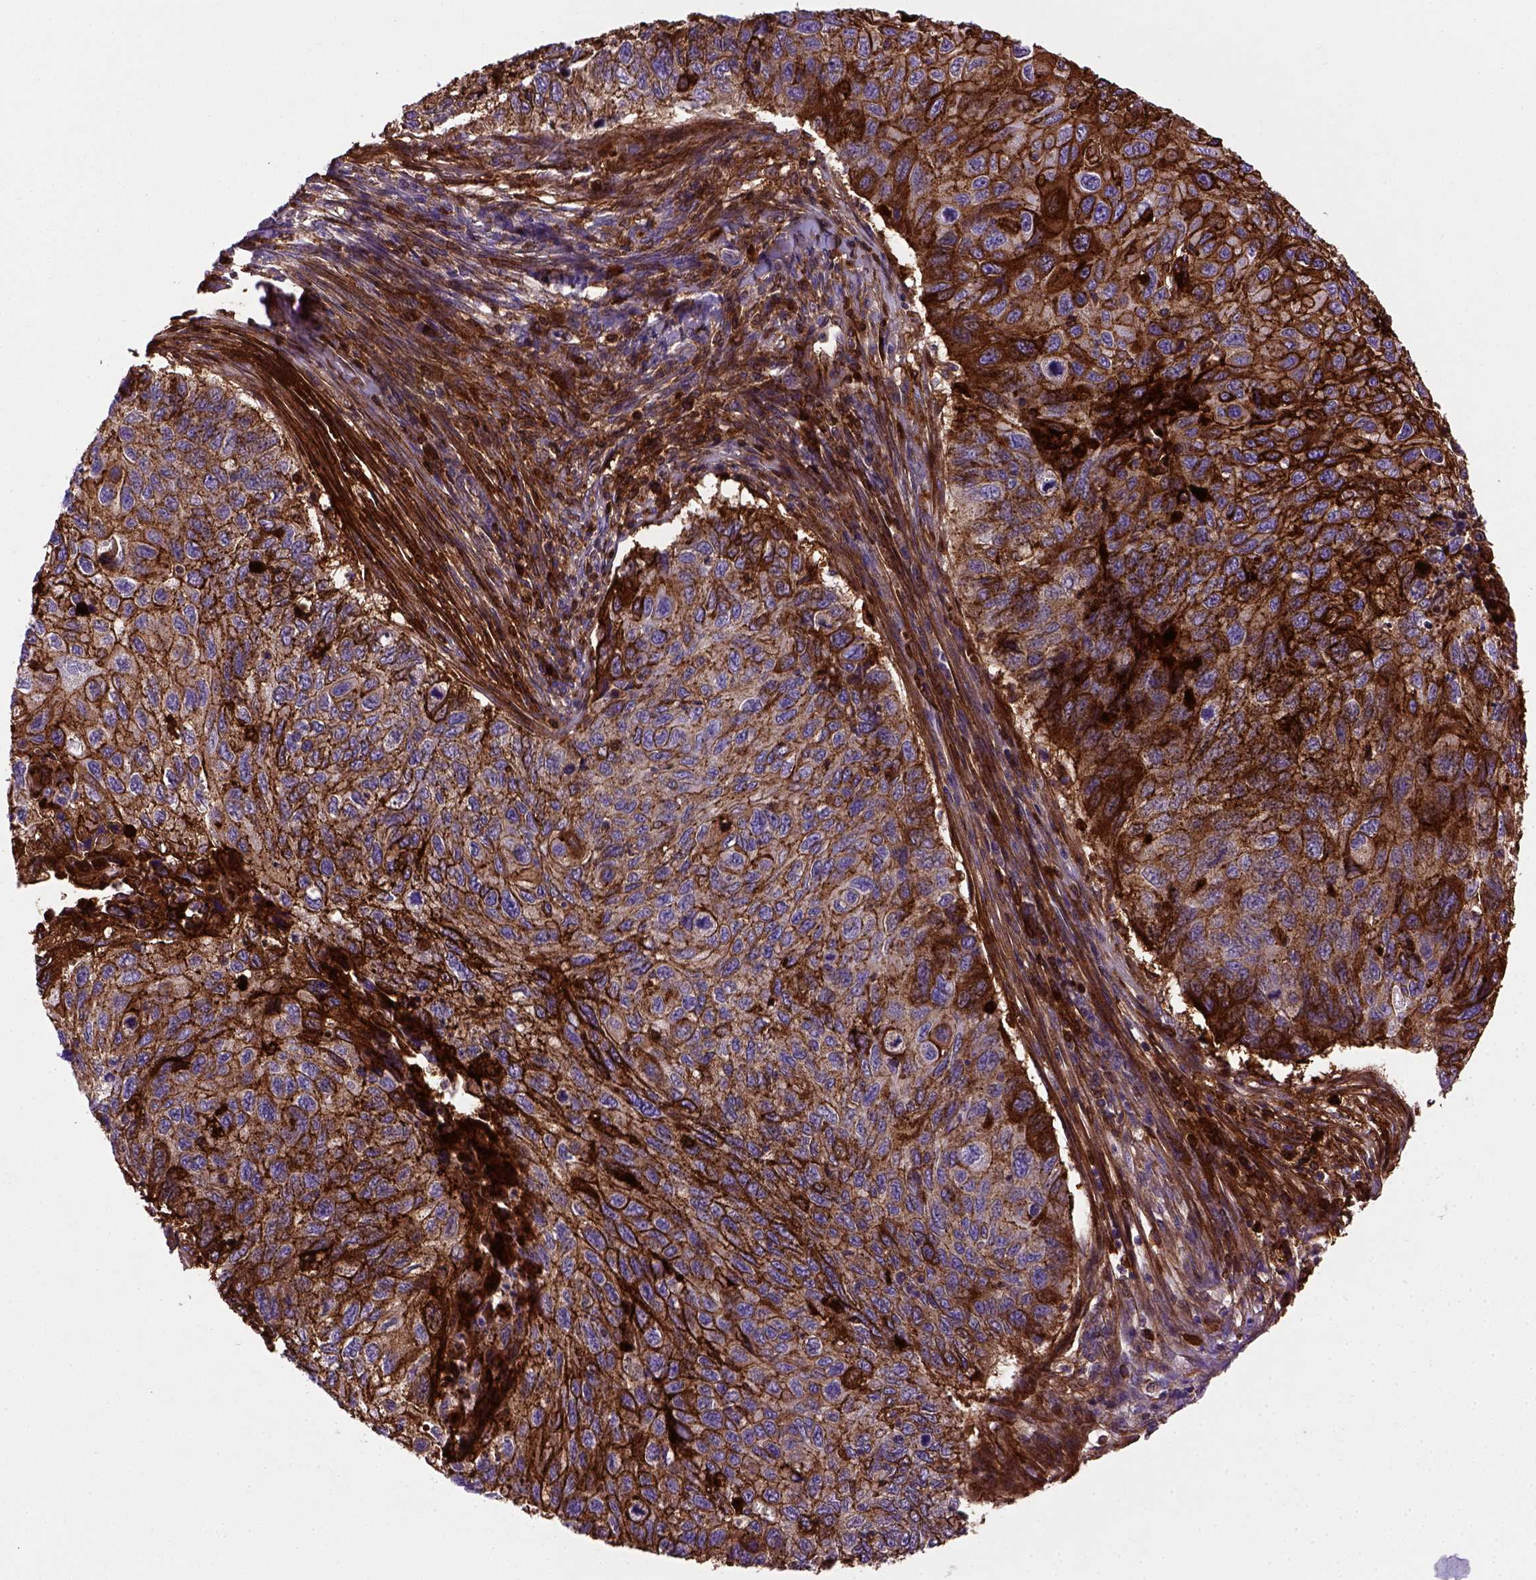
{"staining": {"intensity": "strong", "quantity": ">75%", "location": "cytoplasmic/membranous"}, "tissue": "cervical cancer", "cell_type": "Tumor cells", "image_type": "cancer", "snomed": [{"axis": "morphology", "description": "Squamous cell carcinoma, NOS"}, {"axis": "topography", "description": "Cervix"}], "caption": "IHC micrograph of human squamous cell carcinoma (cervical) stained for a protein (brown), which demonstrates high levels of strong cytoplasmic/membranous staining in approximately >75% of tumor cells.", "gene": "CDH1", "patient": {"sex": "female", "age": 70}}